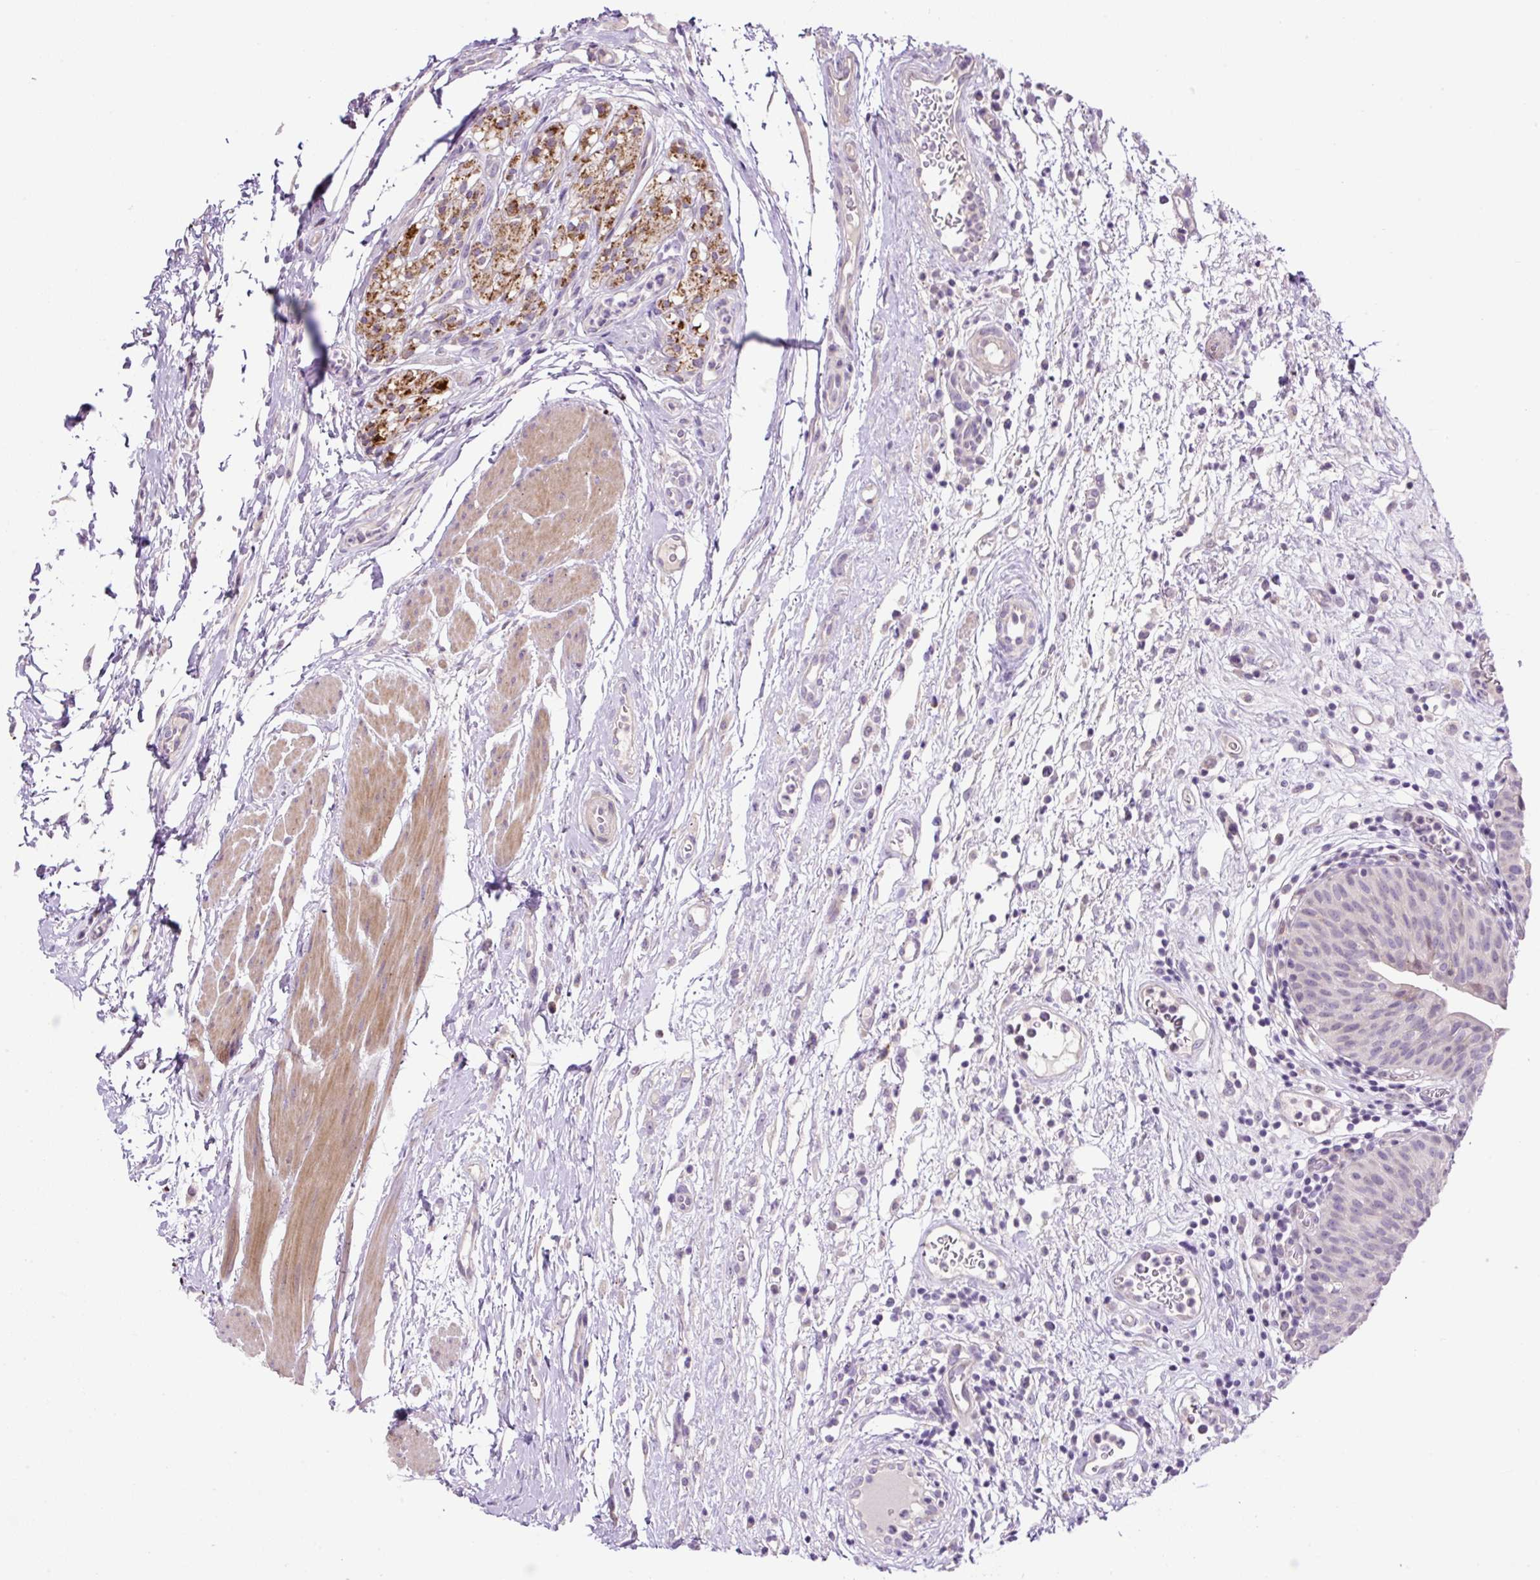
{"staining": {"intensity": "negative", "quantity": "none", "location": "none"}, "tissue": "urinary bladder", "cell_type": "Urothelial cells", "image_type": "normal", "snomed": [{"axis": "morphology", "description": "Normal tissue, NOS"}, {"axis": "morphology", "description": "Inflammation, NOS"}, {"axis": "topography", "description": "Urinary bladder"}], "caption": "IHC histopathology image of benign urinary bladder: human urinary bladder stained with DAB (3,3'-diaminobenzidine) demonstrates no significant protein expression in urothelial cells.", "gene": "OGDHL", "patient": {"sex": "male", "age": 57}}